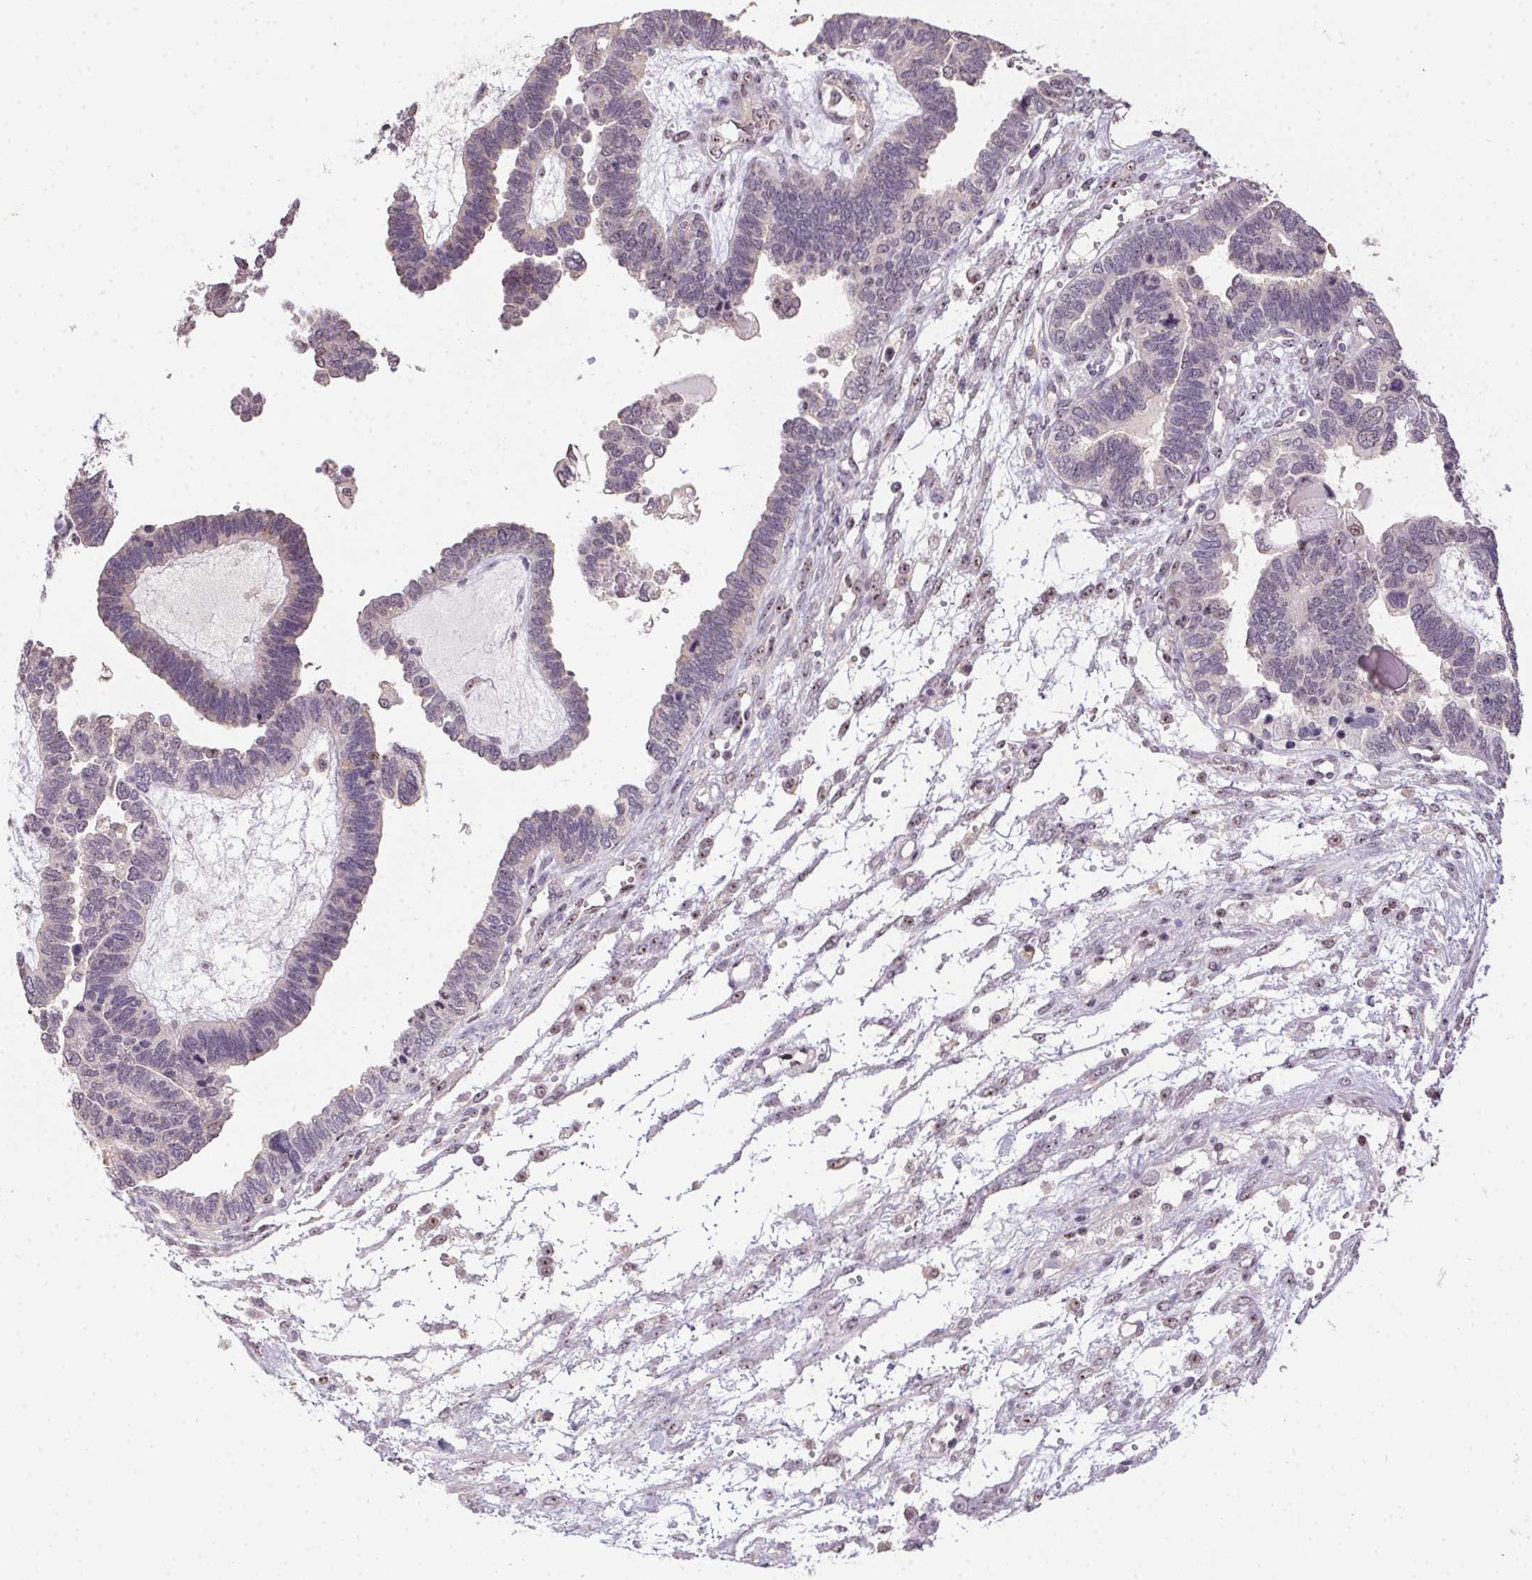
{"staining": {"intensity": "negative", "quantity": "none", "location": "none"}, "tissue": "ovarian cancer", "cell_type": "Tumor cells", "image_type": "cancer", "snomed": [{"axis": "morphology", "description": "Cystadenocarcinoma, serous, NOS"}, {"axis": "topography", "description": "Ovary"}], "caption": "The micrograph displays no significant positivity in tumor cells of ovarian cancer.", "gene": "BATF2", "patient": {"sex": "female", "age": 51}}